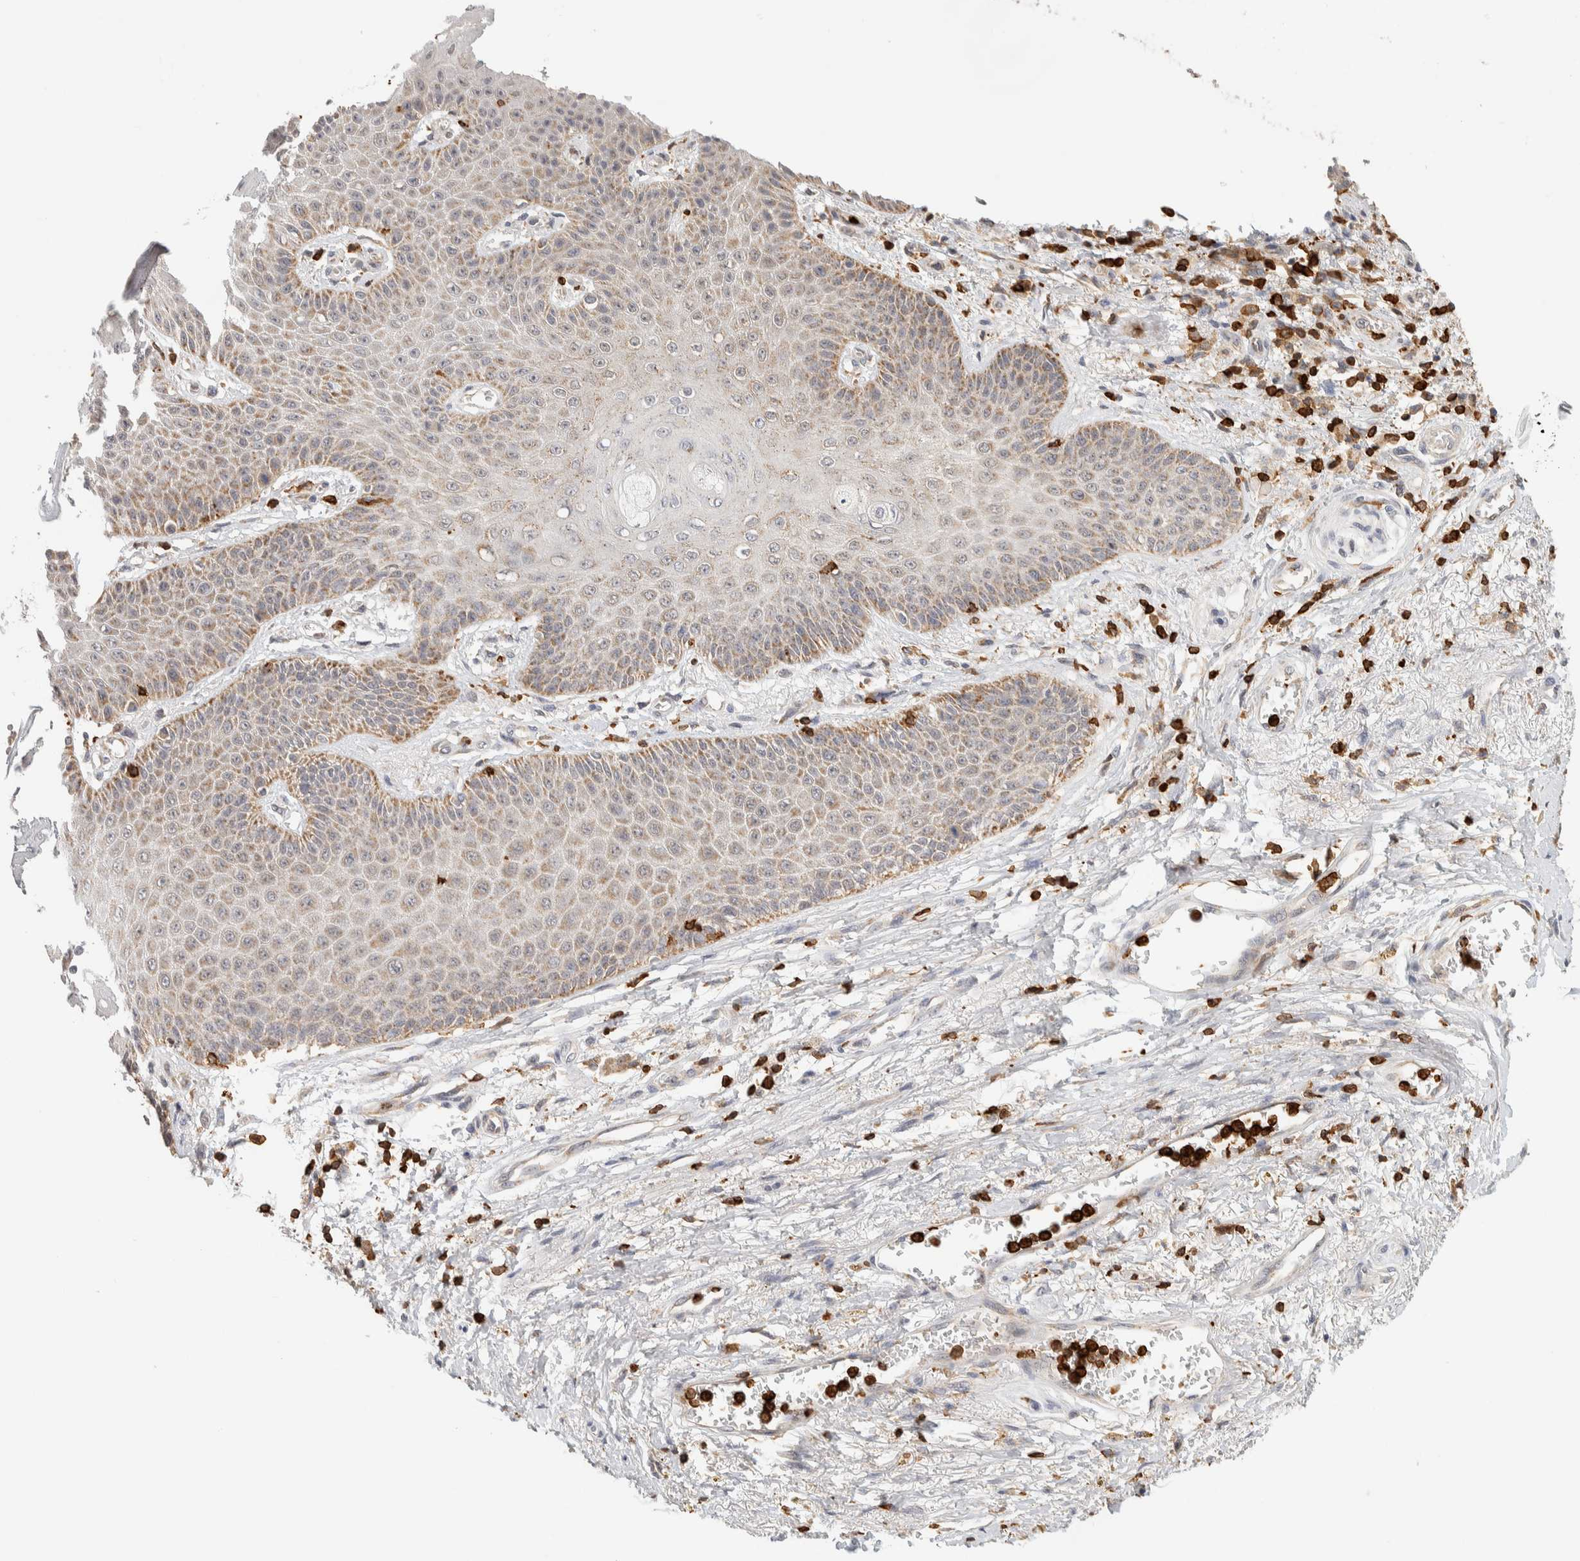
{"staining": {"intensity": "moderate", "quantity": "25%-75%", "location": "cytoplasmic/membranous"}, "tissue": "skin", "cell_type": "Epidermal cells", "image_type": "normal", "snomed": [{"axis": "morphology", "description": "Normal tissue, NOS"}, {"axis": "topography", "description": "Anal"}], "caption": "Protein expression analysis of normal human skin reveals moderate cytoplasmic/membranous positivity in approximately 25%-75% of epidermal cells. (Stains: DAB (3,3'-diaminobenzidine) in brown, nuclei in blue, Microscopy: brightfield microscopy at high magnification).", "gene": "RUNDC1", "patient": {"sex": "female", "age": 46}}